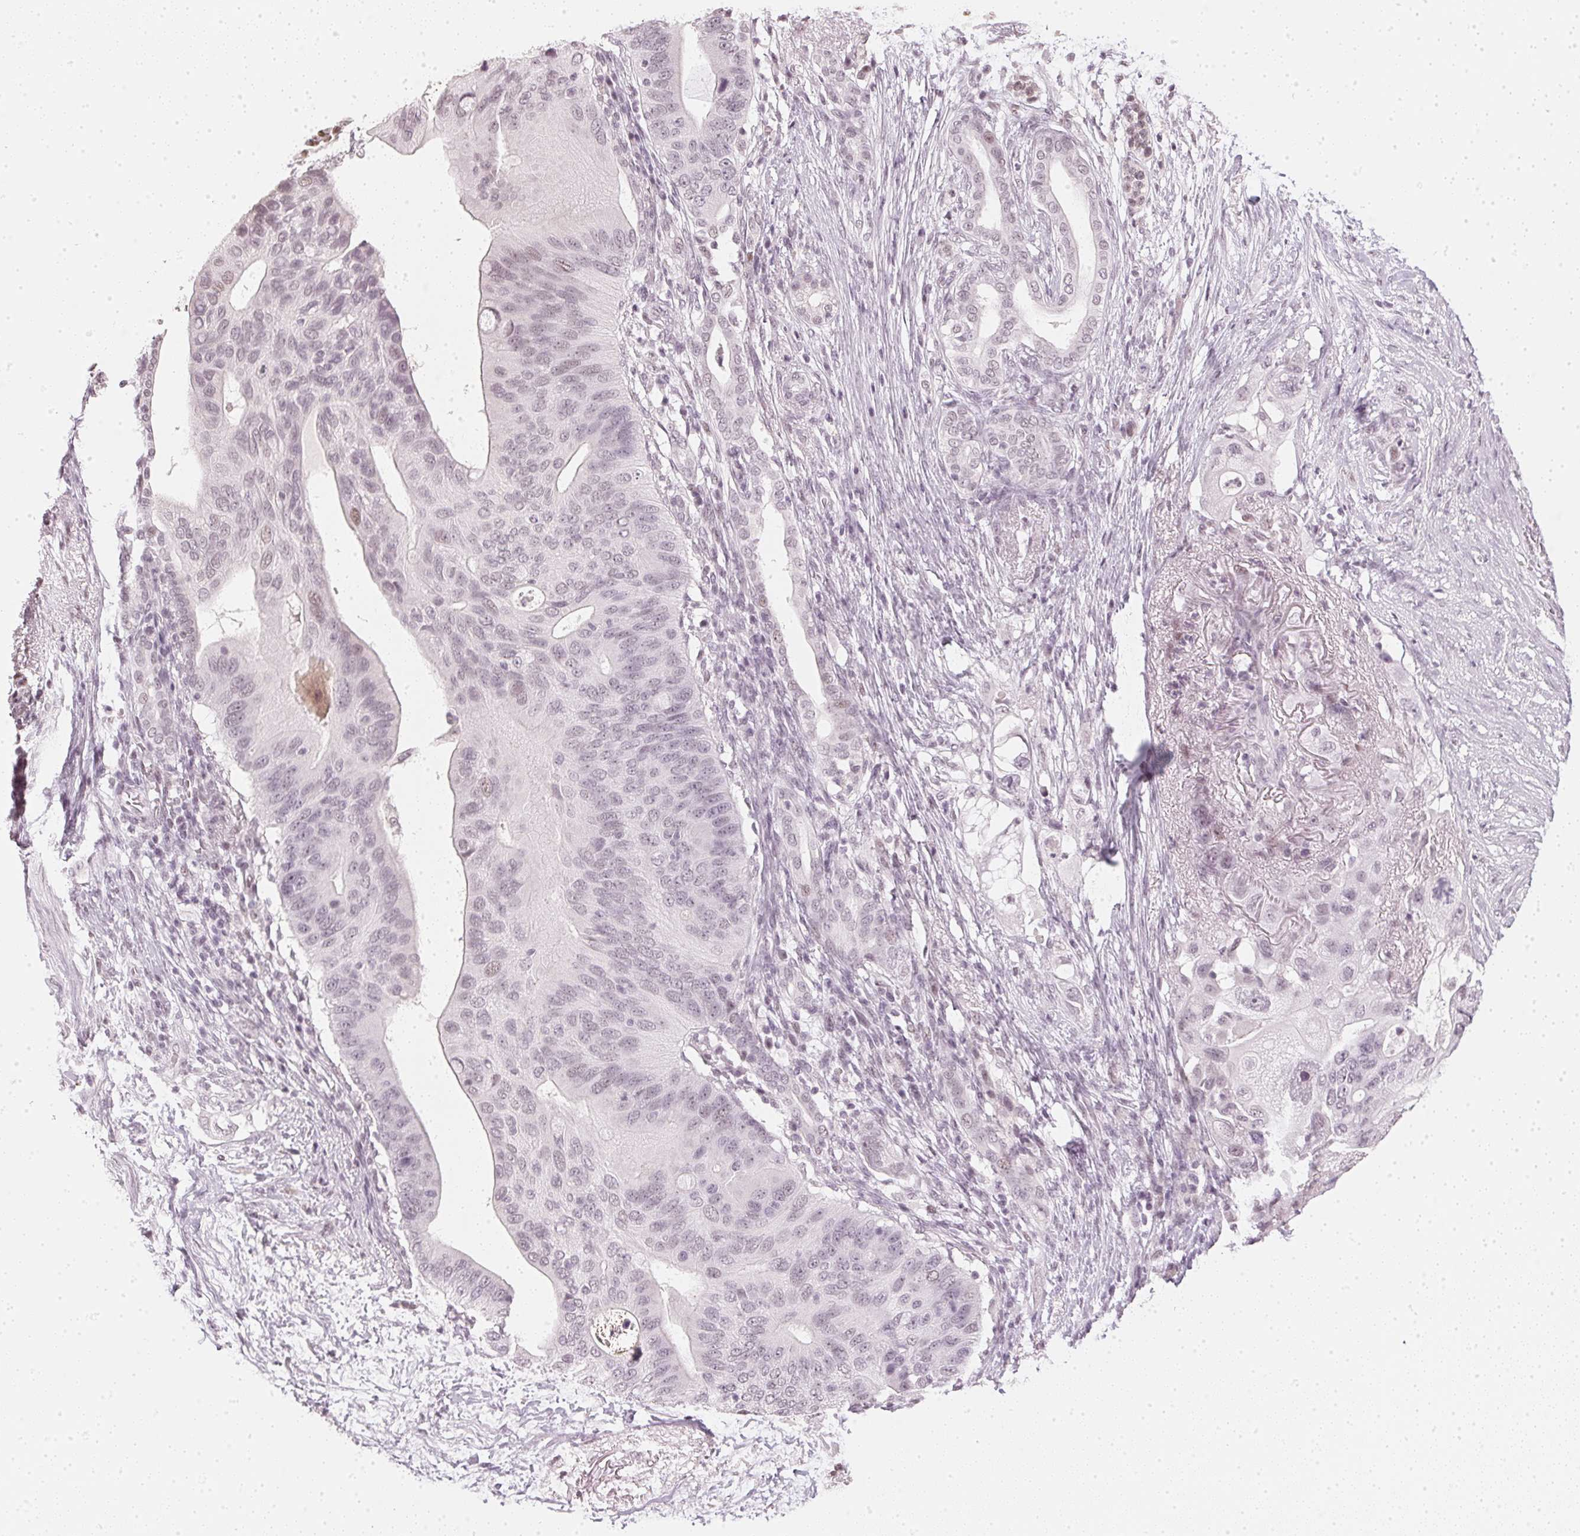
{"staining": {"intensity": "negative", "quantity": "none", "location": "none"}, "tissue": "pancreatic cancer", "cell_type": "Tumor cells", "image_type": "cancer", "snomed": [{"axis": "morphology", "description": "Adenocarcinoma, NOS"}, {"axis": "topography", "description": "Pancreas"}], "caption": "Immunohistochemistry (IHC) image of human pancreatic cancer (adenocarcinoma) stained for a protein (brown), which displays no expression in tumor cells.", "gene": "DNAJC6", "patient": {"sex": "female", "age": 72}}